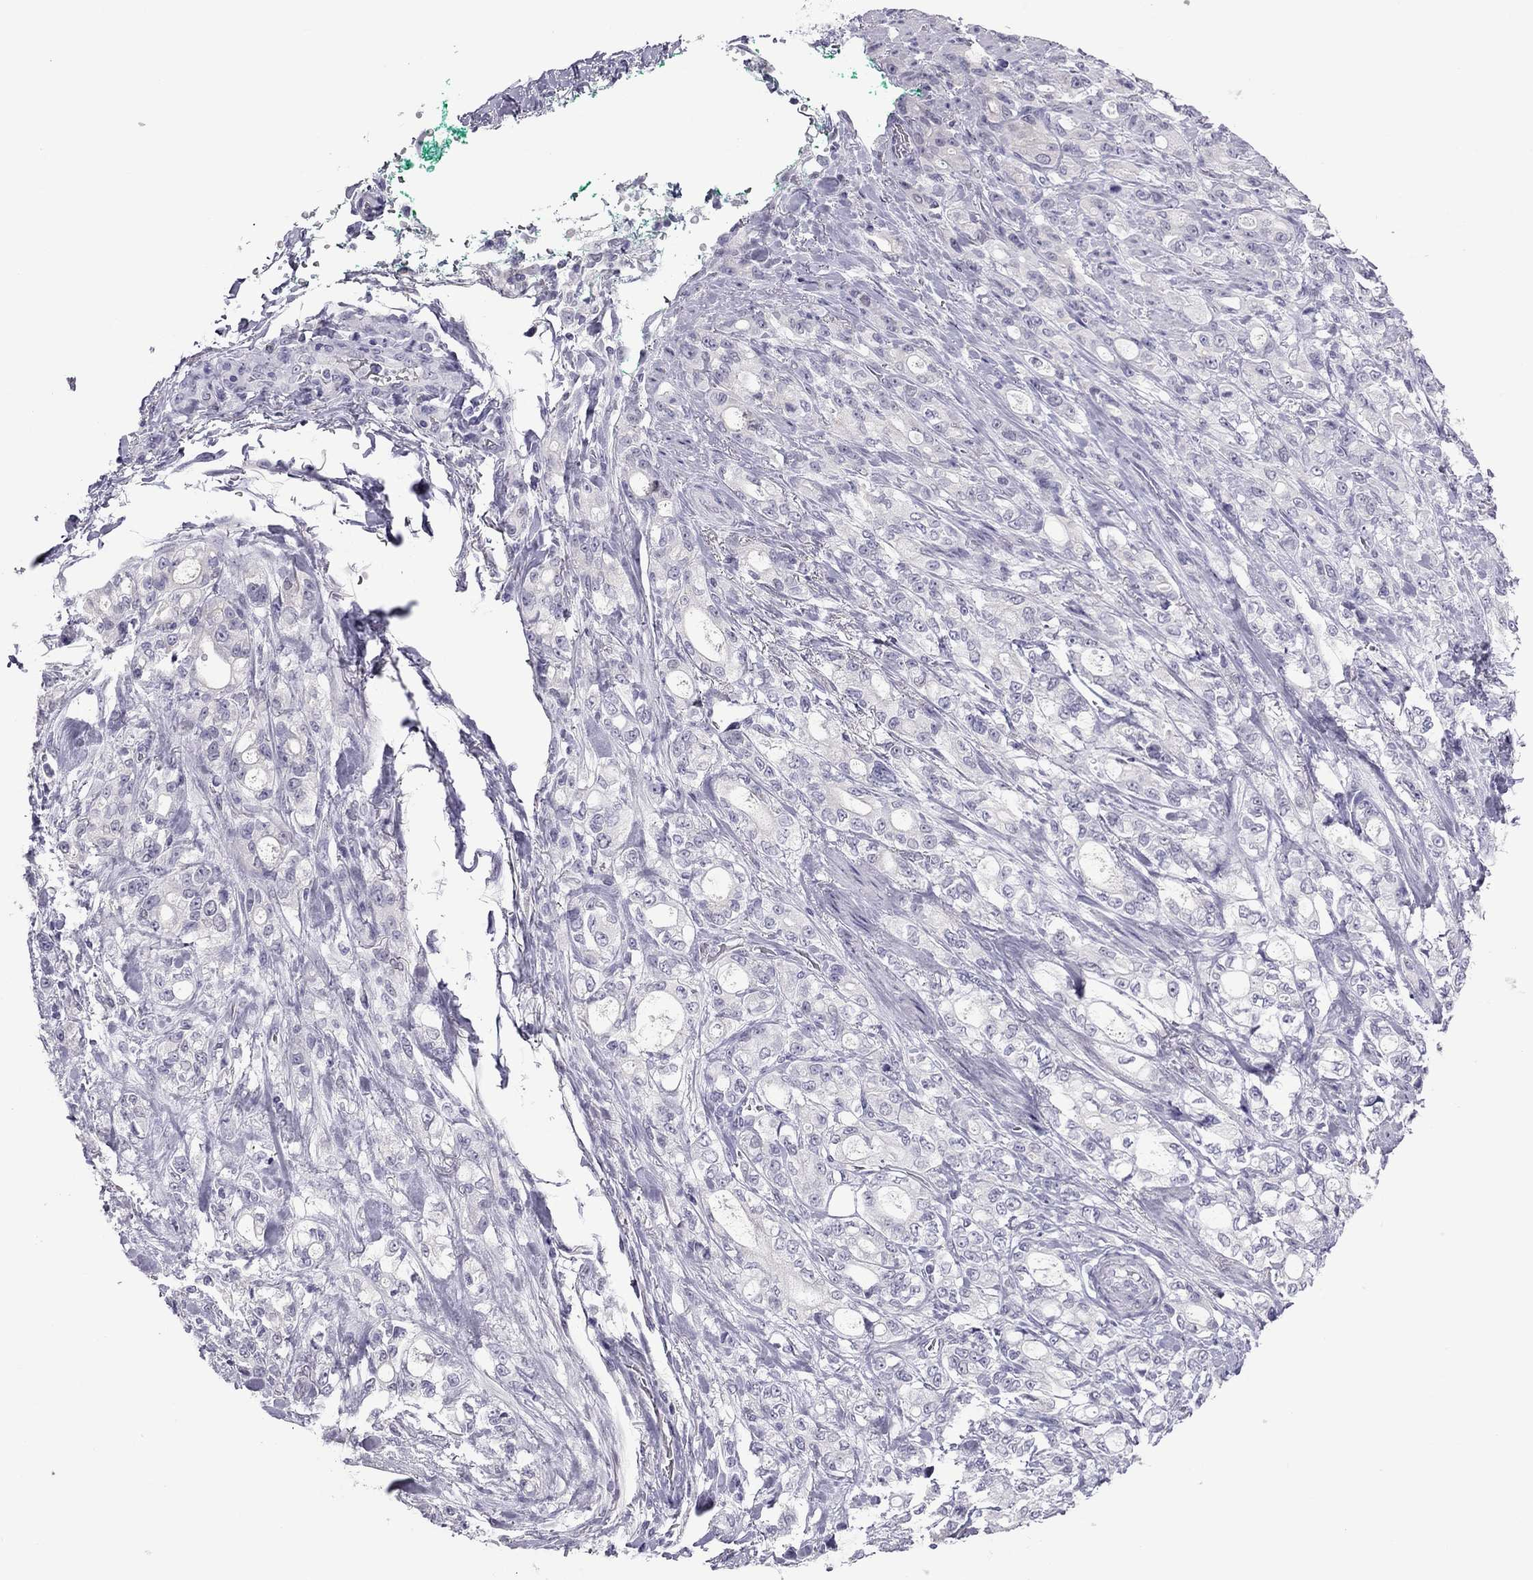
{"staining": {"intensity": "negative", "quantity": "none", "location": "none"}, "tissue": "stomach cancer", "cell_type": "Tumor cells", "image_type": "cancer", "snomed": [{"axis": "morphology", "description": "Adenocarcinoma, NOS"}, {"axis": "topography", "description": "Stomach"}], "caption": "Histopathology image shows no significant protein expression in tumor cells of stomach adenocarcinoma.", "gene": "TEX14", "patient": {"sex": "male", "age": 63}}